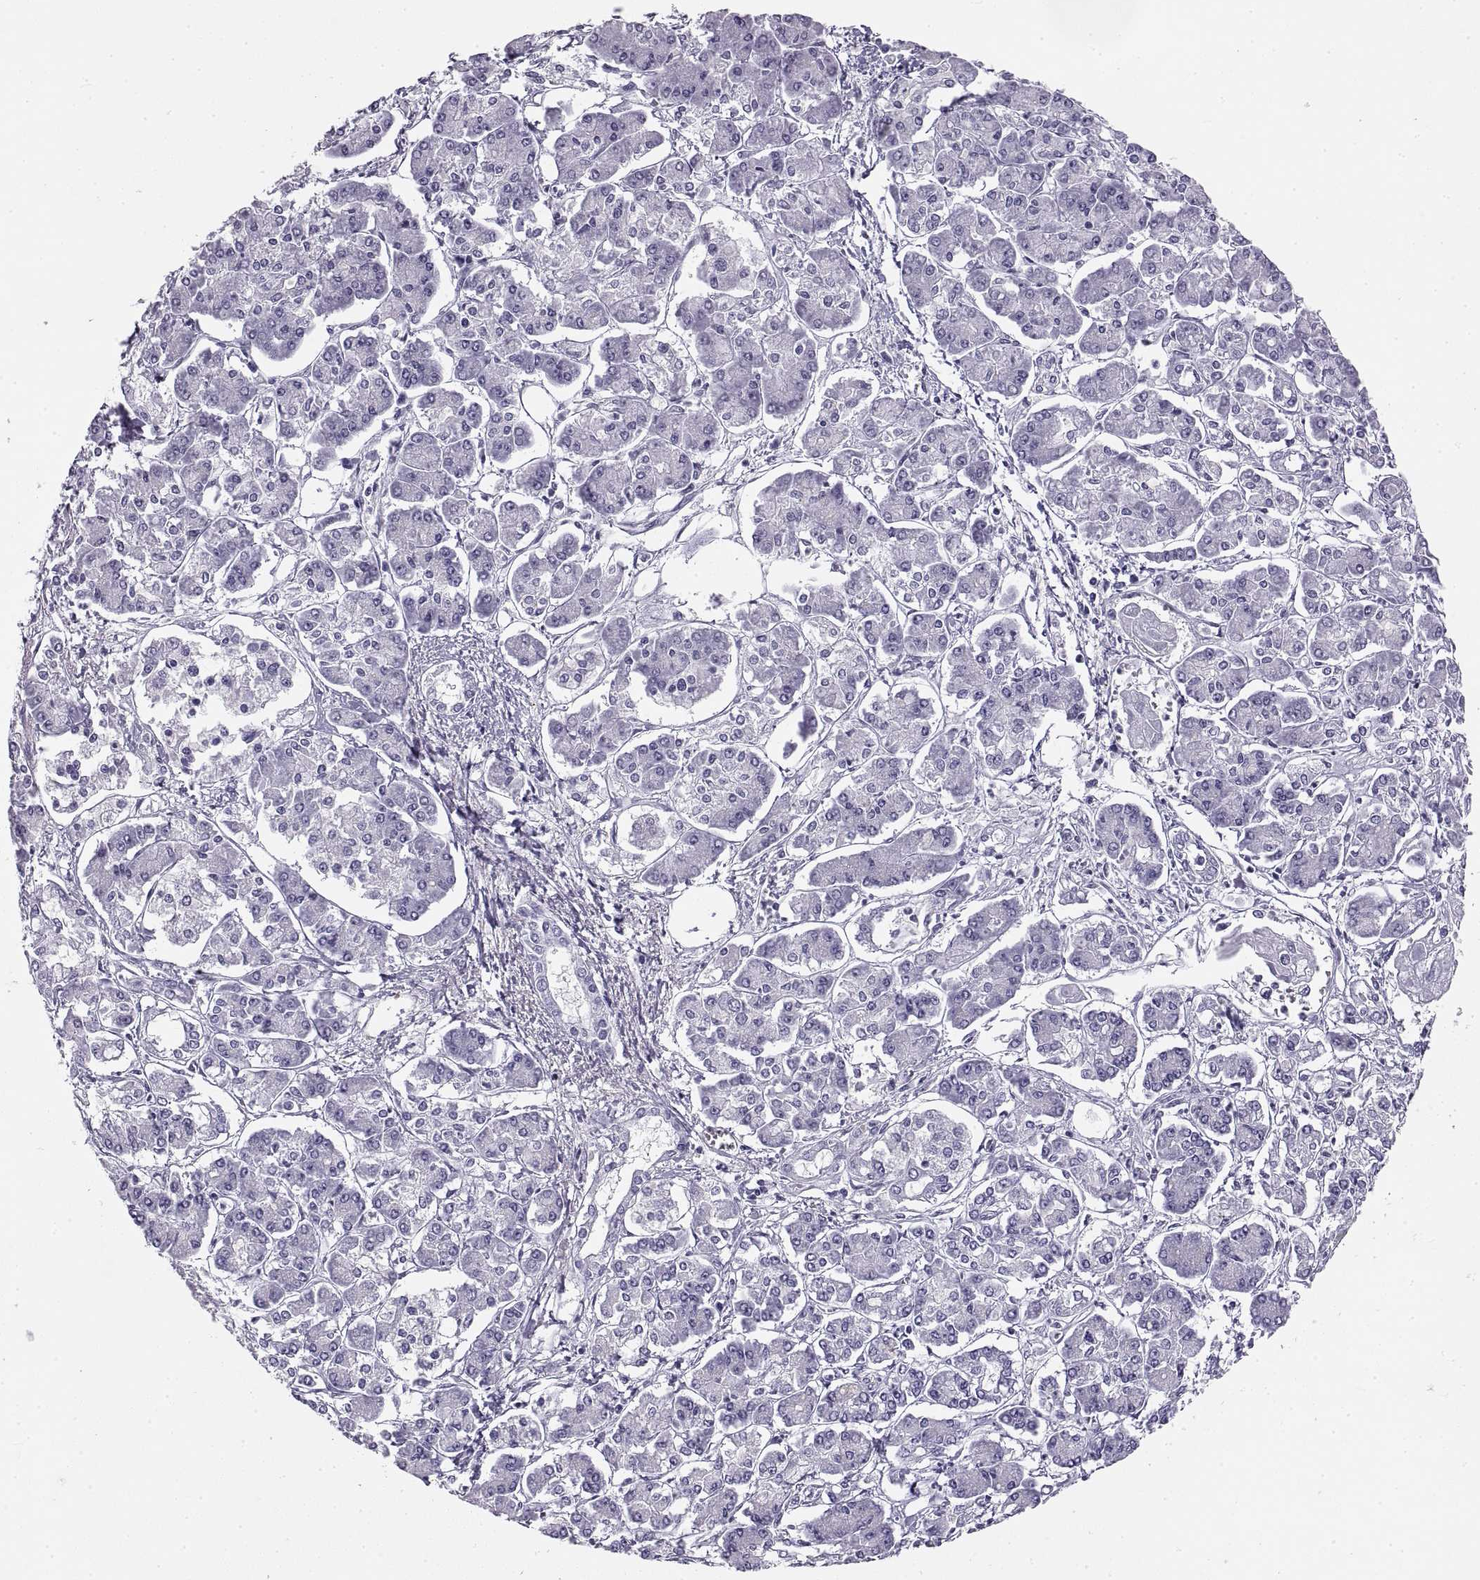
{"staining": {"intensity": "negative", "quantity": "none", "location": "none"}, "tissue": "pancreatic cancer", "cell_type": "Tumor cells", "image_type": "cancer", "snomed": [{"axis": "morphology", "description": "Adenocarcinoma, NOS"}, {"axis": "topography", "description": "Pancreas"}], "caption": "The image reveals no significant staining in tumor cells of pancreatic cancer.", "gene": "RLBP1", "patient": {"sex": "male", "age": 85}}